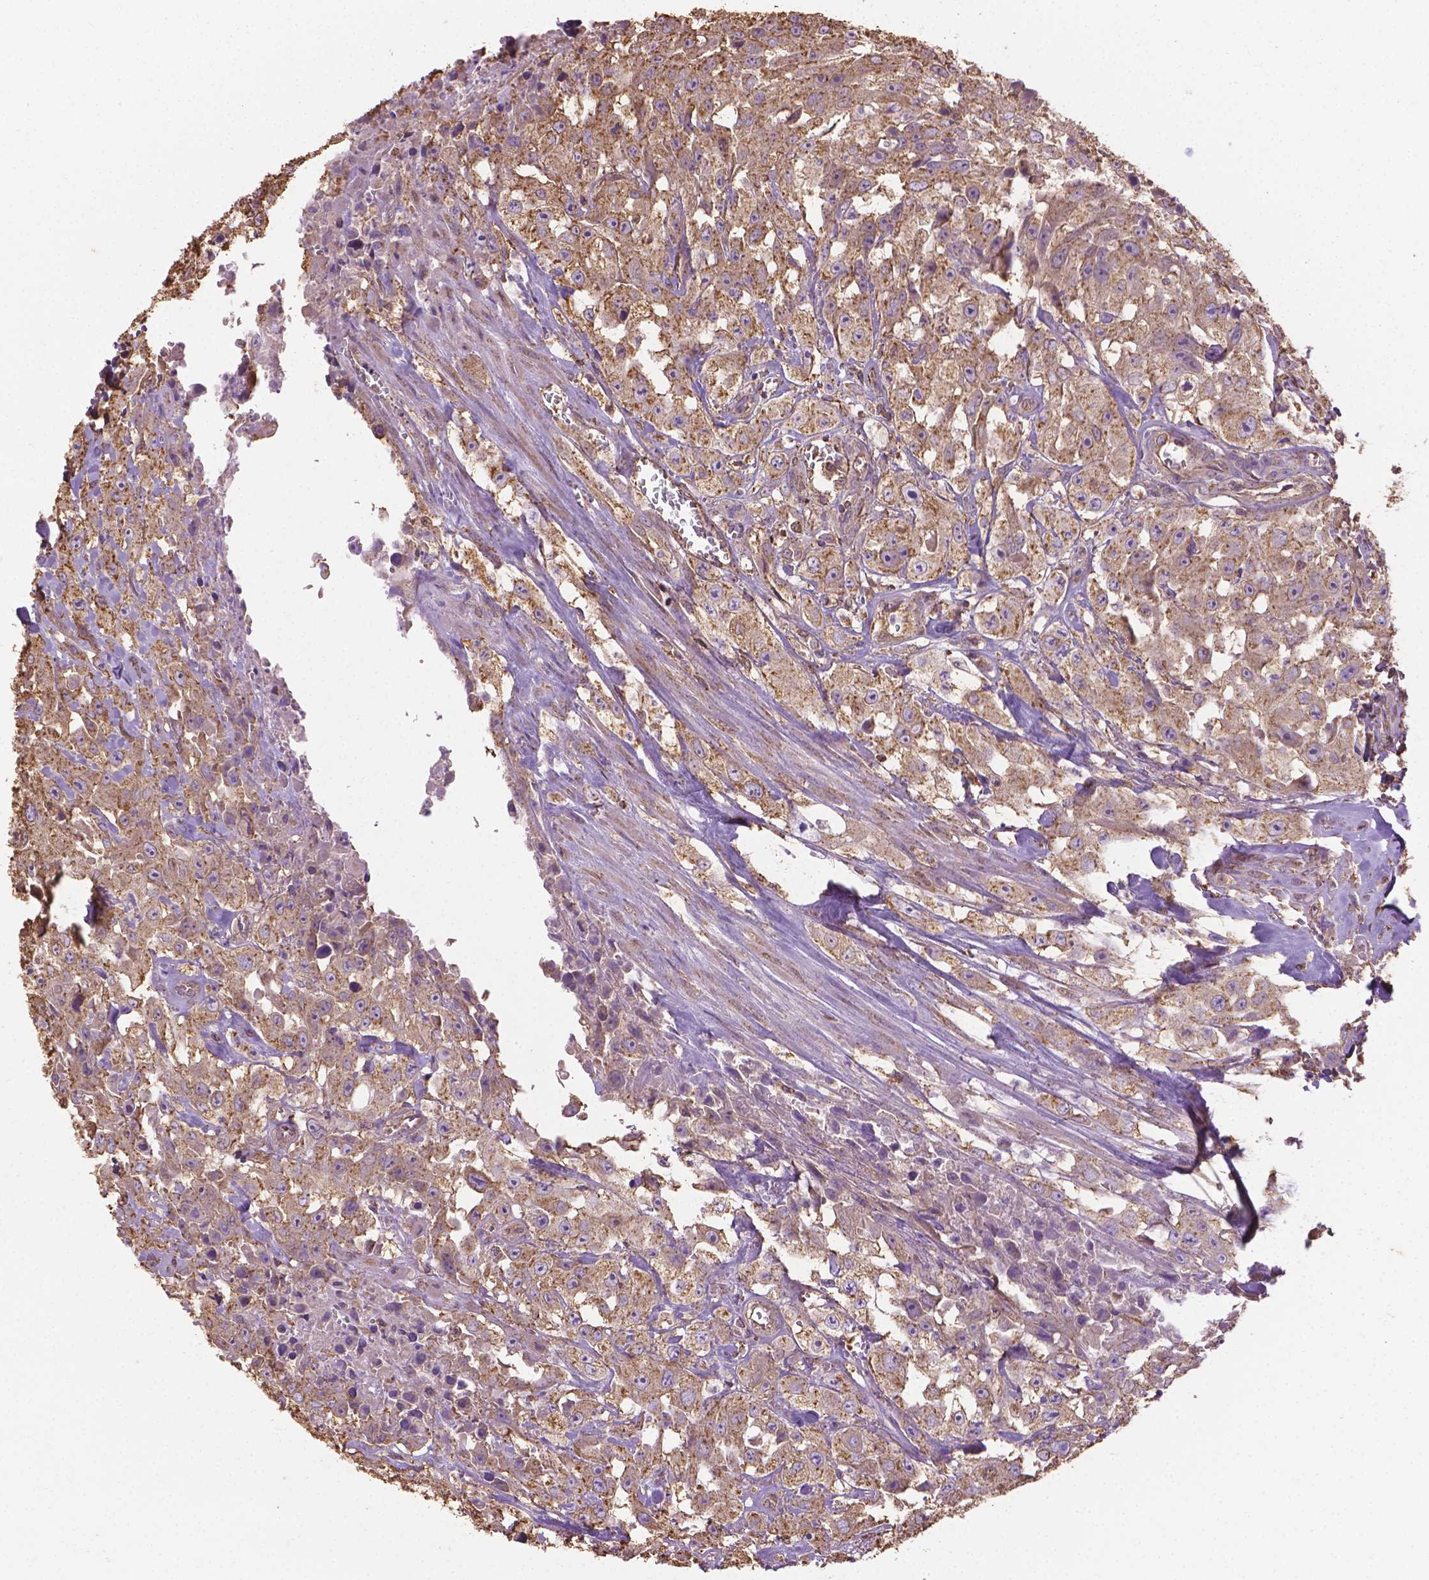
{"staining": {"intensity": "weak", "quantity": ">75%", "location": "cytoplasmic/membranous"}, "tissue": "urothelial cancer", "cell_type": "Tumor cells", "image_type": "cancer", "snomed": [{"axis": "morphology", "description": "Urothelial carcinoma, High grade"}, {"axis": "topography", "description": "Urinary bladder"}], "caption": "IHC image of high-grade urothelial carcinoma stained for a protein (brown), which displays low levels of weak cytoplasmic/membranous expression in about >75% of tumor cells.", "gene": "SLC51B", "patient": {"sex": "male", "age": 79}}